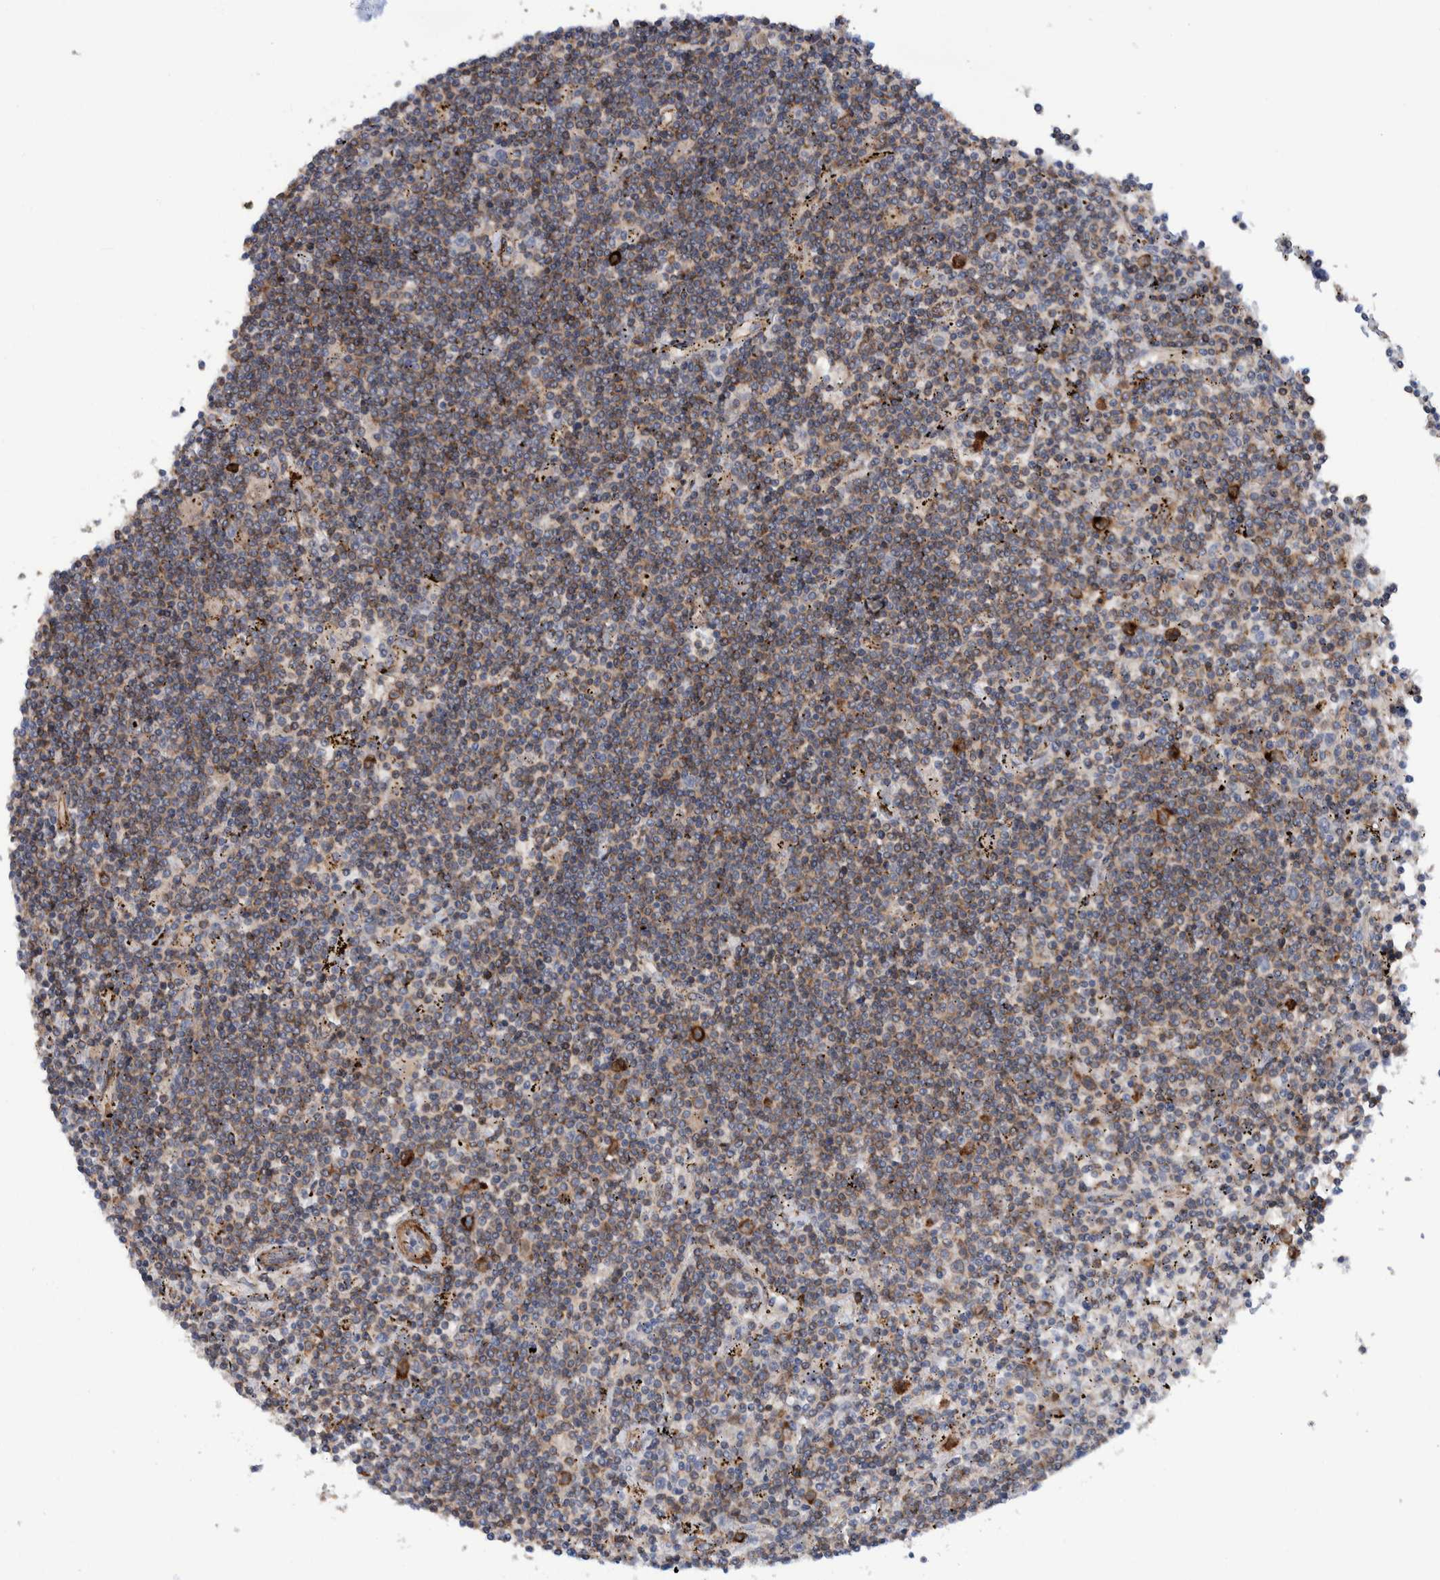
{"staining": {"intensity": "weak", "quantity": "<25%", "location": "cytoplasmic/membranous"}, "tissue": "lymphoma", "cell_type": "Tumor cells", "image_type": "cancer", "snomed": [{"axis": "morphology", "description": "Malignant lymphoma, non-Hodgkin's type, Low grade"}, {"axis": "topography", "description": "Spleen"}], "caption": "Immunohistochemical staining of human lymphoma exhibits no significant staining in tumor cells.", "gene": "SLC25A10", "patient": {"sex": "male", "age": 76}}